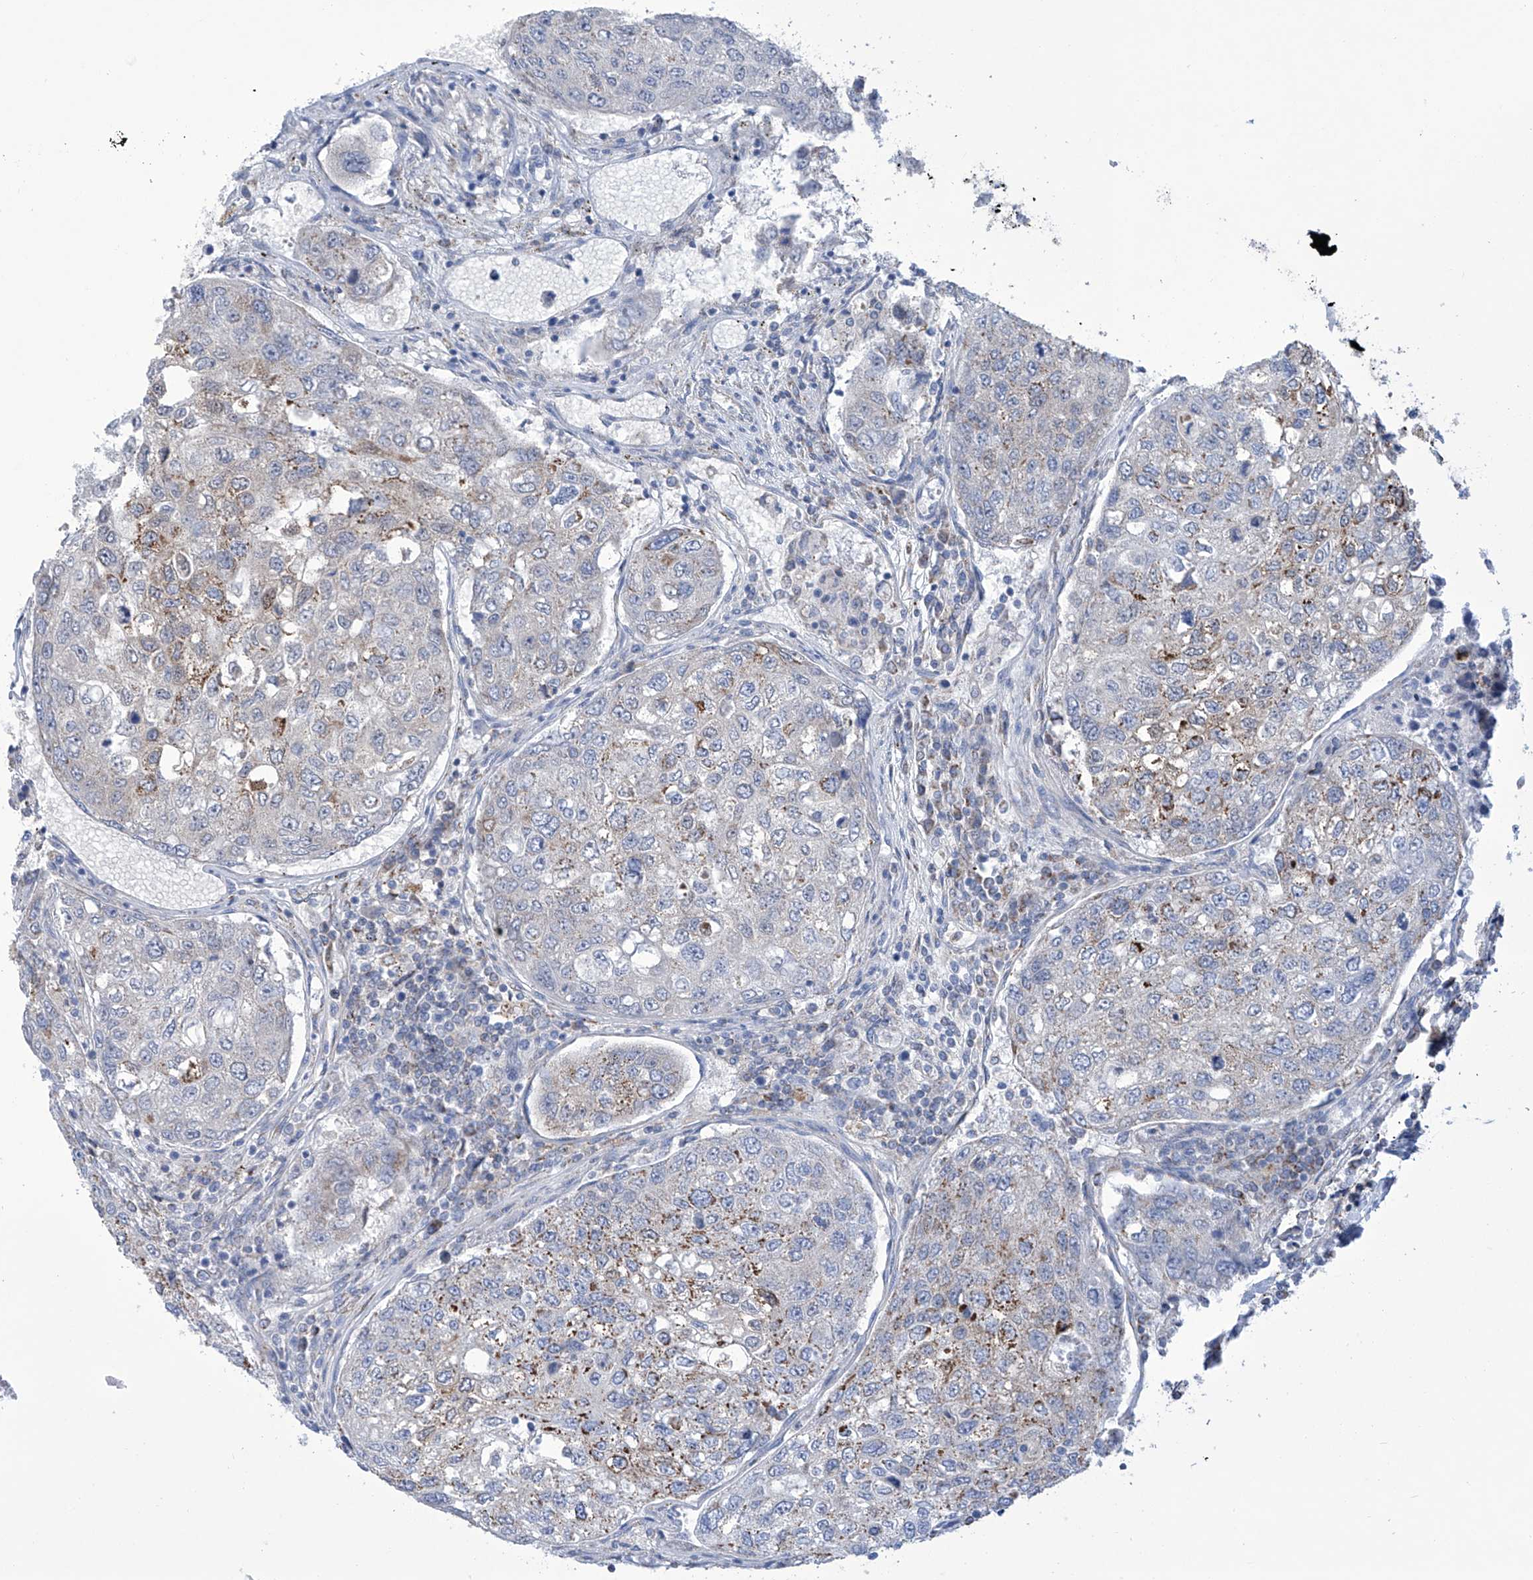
{"staining": {"intensity": "moderate", "quantity": "<25%", "location": "cytoplasmic/membranous"}, "tissue": "urothelial cancer", "cell_type": "Tumor cells", "image_type": "cancer", "snomed": [{"axis": "morphology", "description": "Urothelial carcinoma, High grade"}, {"axis": "topography", "description": "Lymph node"}, {"axis": "topography", "description": "Urinary bladder"}], "caption": "There is low levels of moderate cytoplasmic/membranous staining in tumor cells of urothelial carcinoma (high-grade), as demonstrated by immunohistochemical staining (brown color).", "gene": "ALDH6A1", "patient": {"sex": "male", "age": 51}}